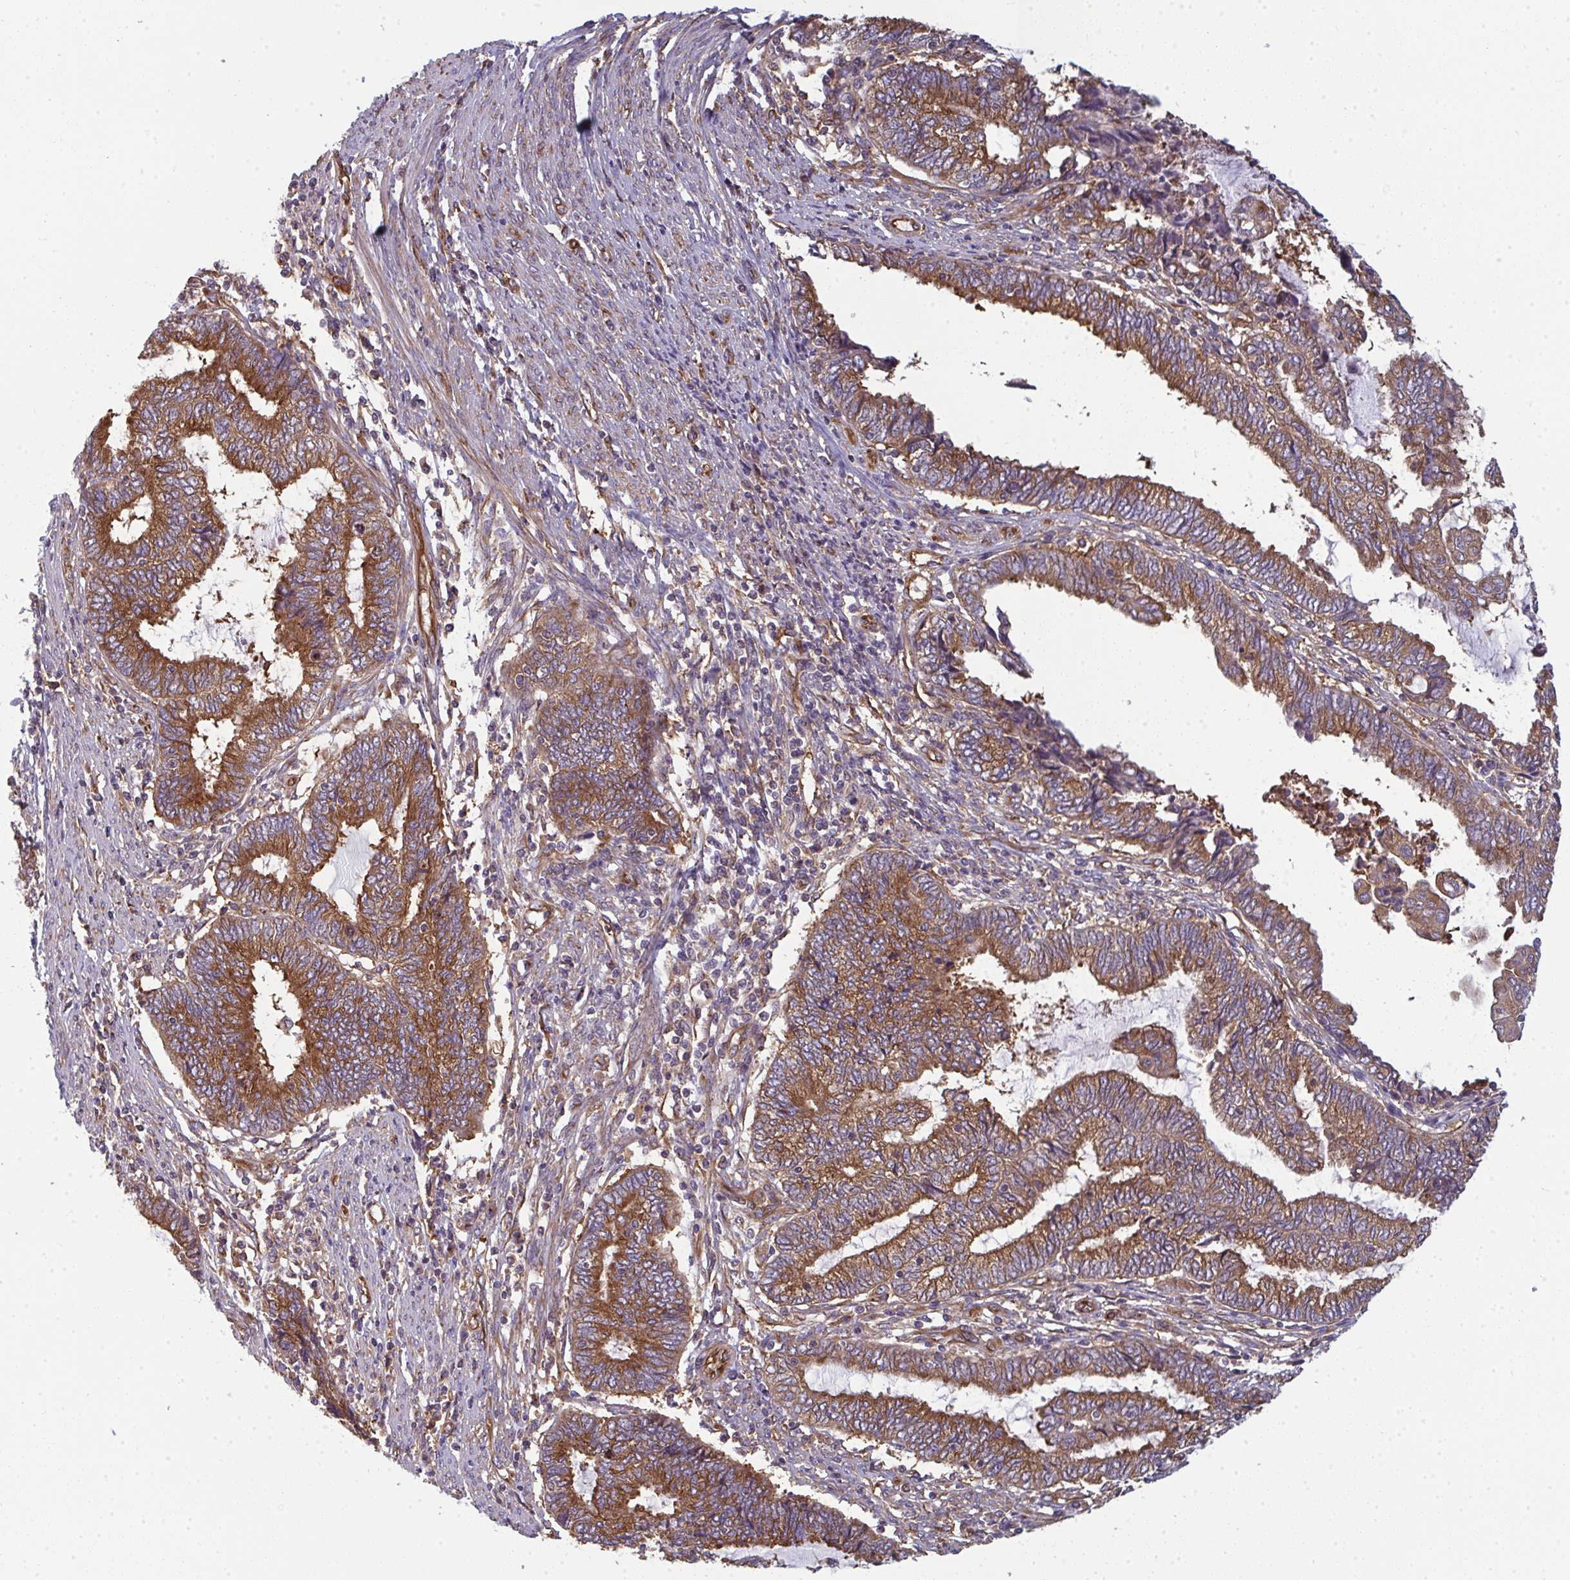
{"staining": {"intensity": "moderate", "quantity": ">75%", "location": "cytoplasmic/membranous"}, "tissue": "endometrial cancer", "cell_type": "Tumor cells", "image_type": "cancer", "snomed": [{"axis": "morphology", "description": "Adenocarcinoma, NOS"}, {"axis": "topography", "description": "Uterus"}, {"axis": "topography", "description": "Endometrium"}], "caption": "The photomicrograph reveals staining of endometrial cancer, revealing moderate cytoplasmic/membranous protein staining (brown color) within tumor cells. (brown staining indicates protein expression, while blue staining denotes nuclei).", "gene": "DYNC1I2", "patient": {"sex": "female", "age": 70}}